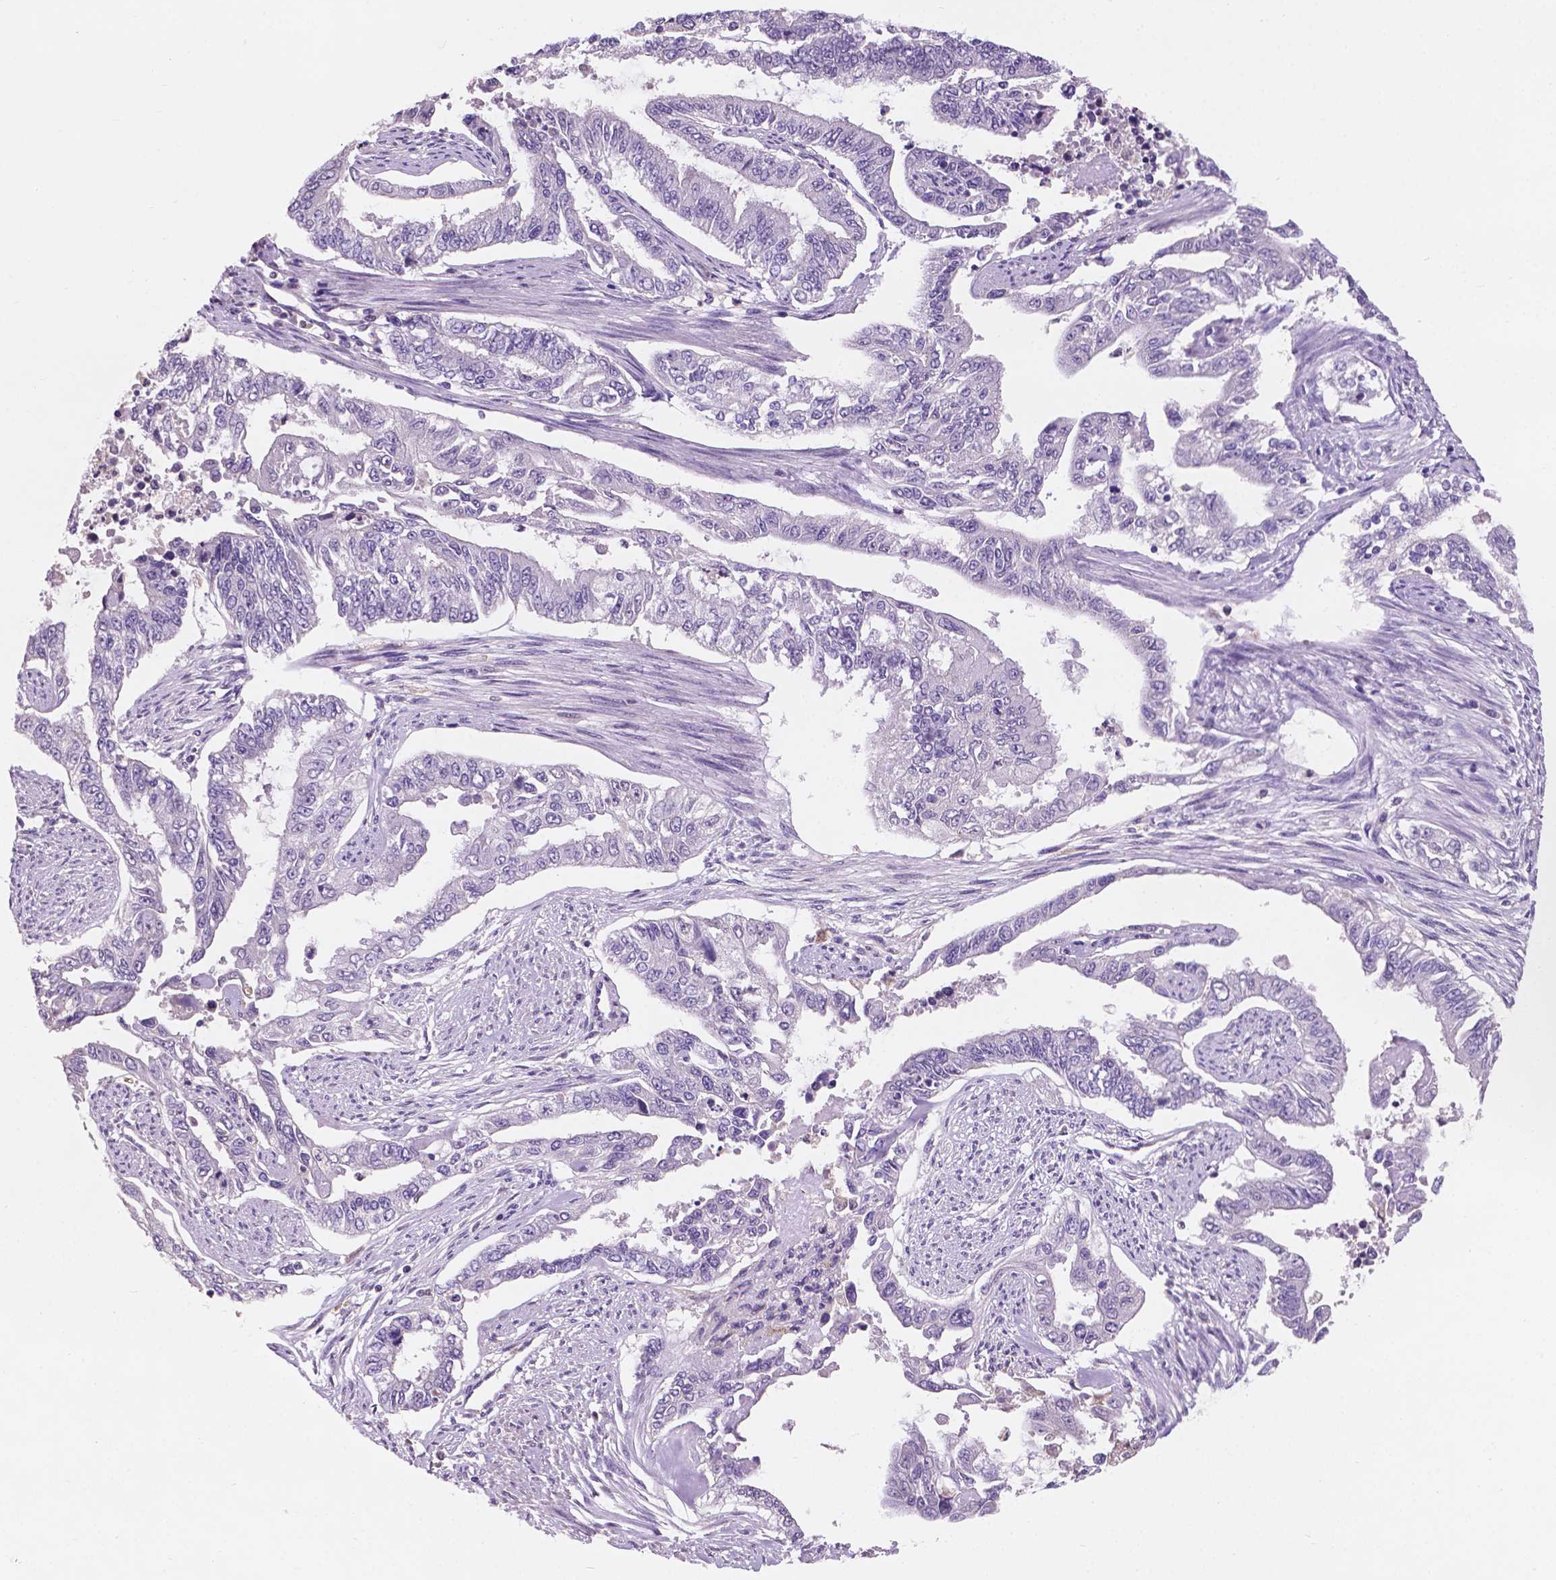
{"staining": {"intensity": "negative", "quantity": "none", "location": "none"}, "tissue": "endometrial cancer", "cell_type": "Tumor cells", "image_type": "cancer", "snomed": [{"axis": "morphology", "description": "Adenocarcinoma, NOS"}, {"axis": "topography", "description": "Uterus"}], "caption": "Endometrial cancer (adenocarcinoma) stained for a protein using immunohistochemistry (IHC) displays no expression tumor cells.", "gene": "IREB2", "patient": {"sex": "female", "age": 59}}